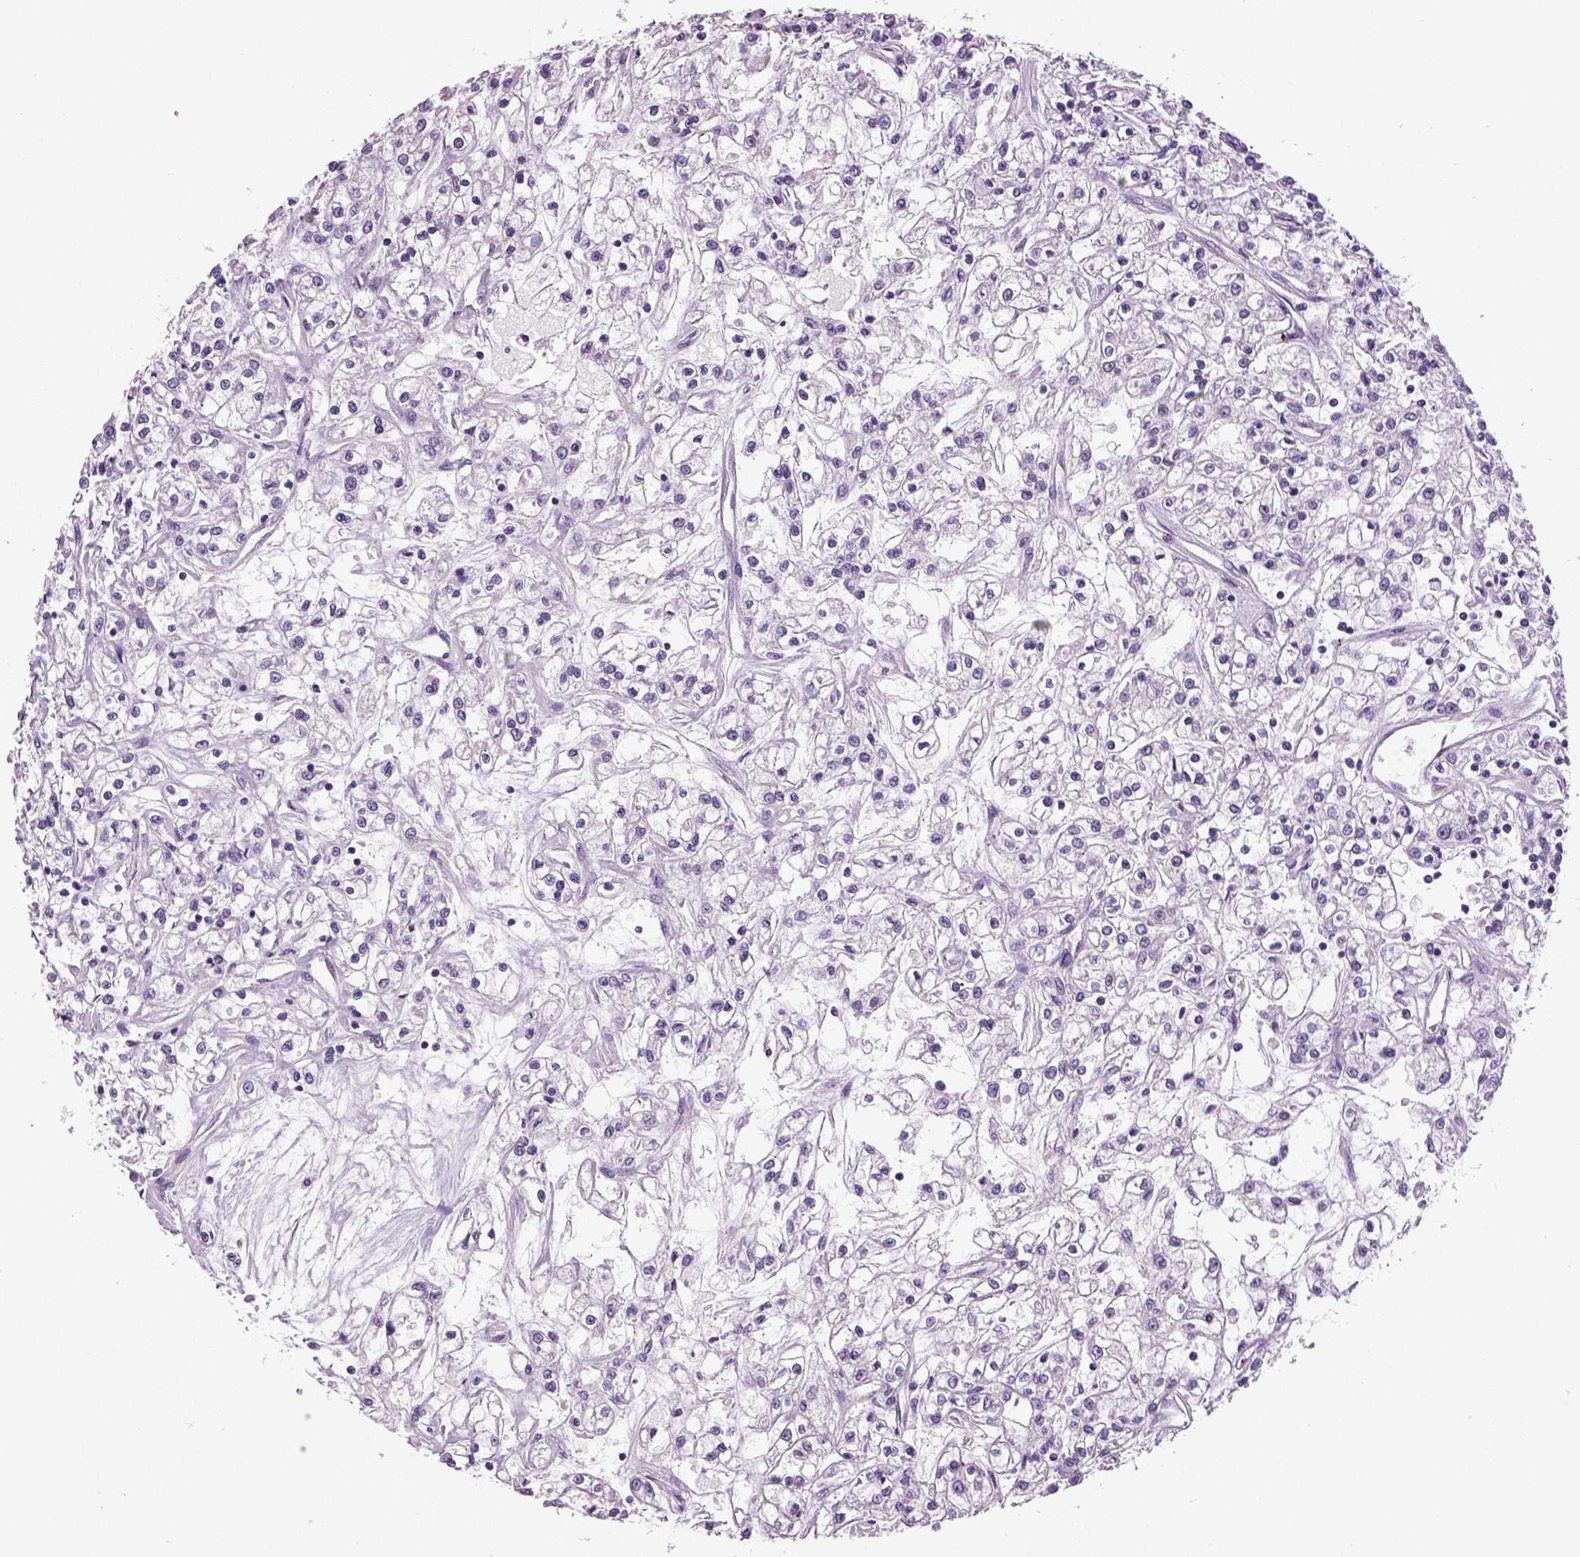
{"staining": {"intensity": "negative", "quantity": "none", "location": "none"}, "tissue": "renal cancer", "cell_type": "Tumor cells", "image_type": "cancer", "snomed": [{"axis": "morphology", "description": "Adenocarcinoma, NOS"}, {"axis": "topography", "description": "Kidney"}], "caption": "Tumor cells show no significant protein staining in renal cancer (adenocarcinoma). (DAB (3,3'-diaminobenzidine) immunohistochemistry with hematoxylin counter stain).", "gene": "TSPAN7", "patient": {"sex": "female", "age": 59}}